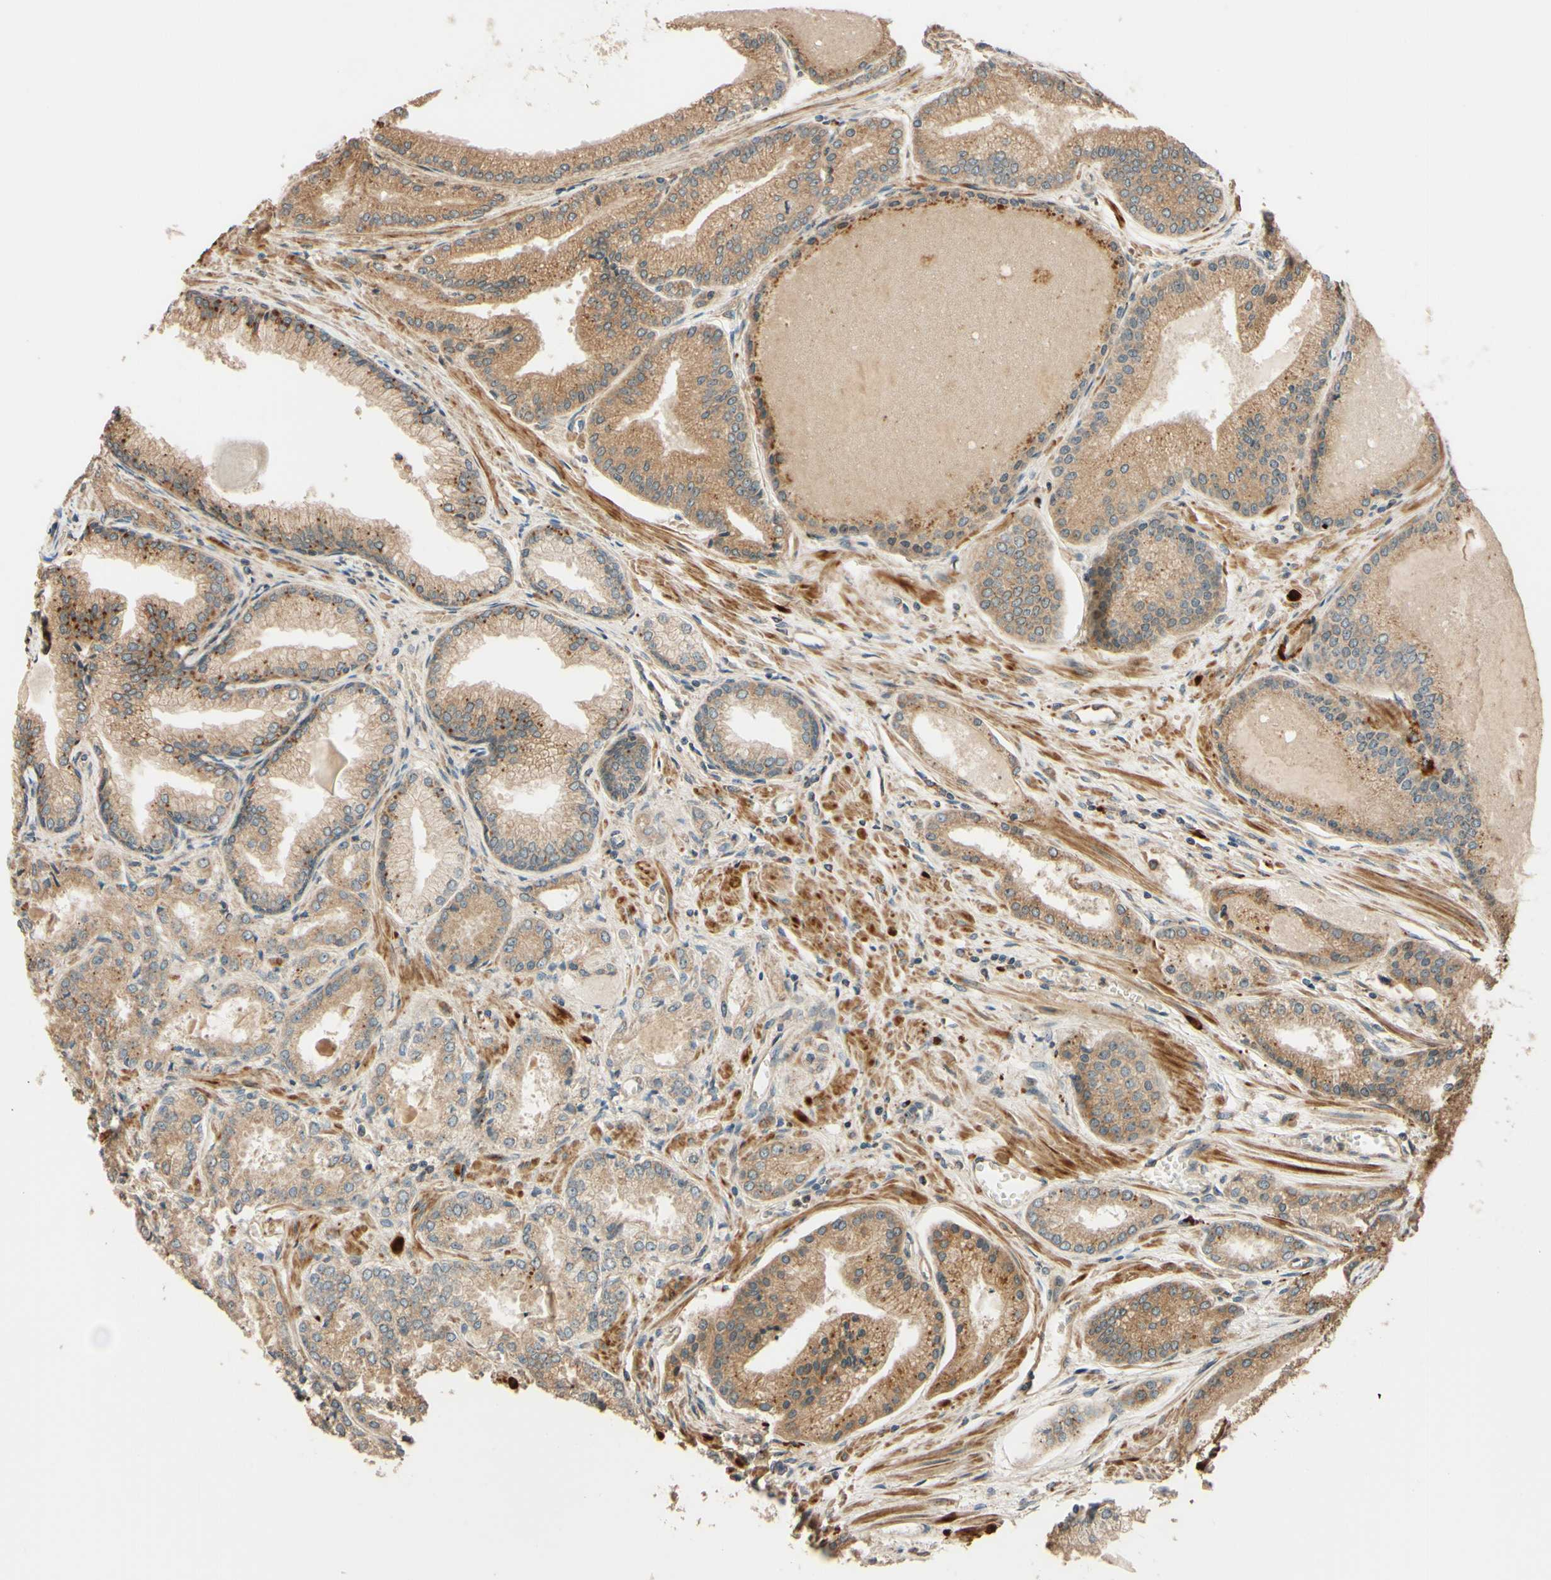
{"staining": {"intensity": "moderate", "quantity": ">75%", "location": "cytoplasmic/membranous"}, "tissue": "prostate cancer", "cell_type": "Tumor cells", "image_type": "cancer", "snomed": [{"axis": "morphology", "description": "Adenocarcinoma, Low grade"}, {"axis": "topography", "description": "Prostate"}], "caption": "High-magnification brightfield microscopy of adenocarcinoma (low-grade) (prostate) stained with DAB (brown) and counterstained with hematoxylin (blue). tumor cells exhibit moderate cytoplasmic/membranous positivity is present in about>75% of cells.", "gene": "RNF19A", "patient": {"sex": "male", "age": 59}}